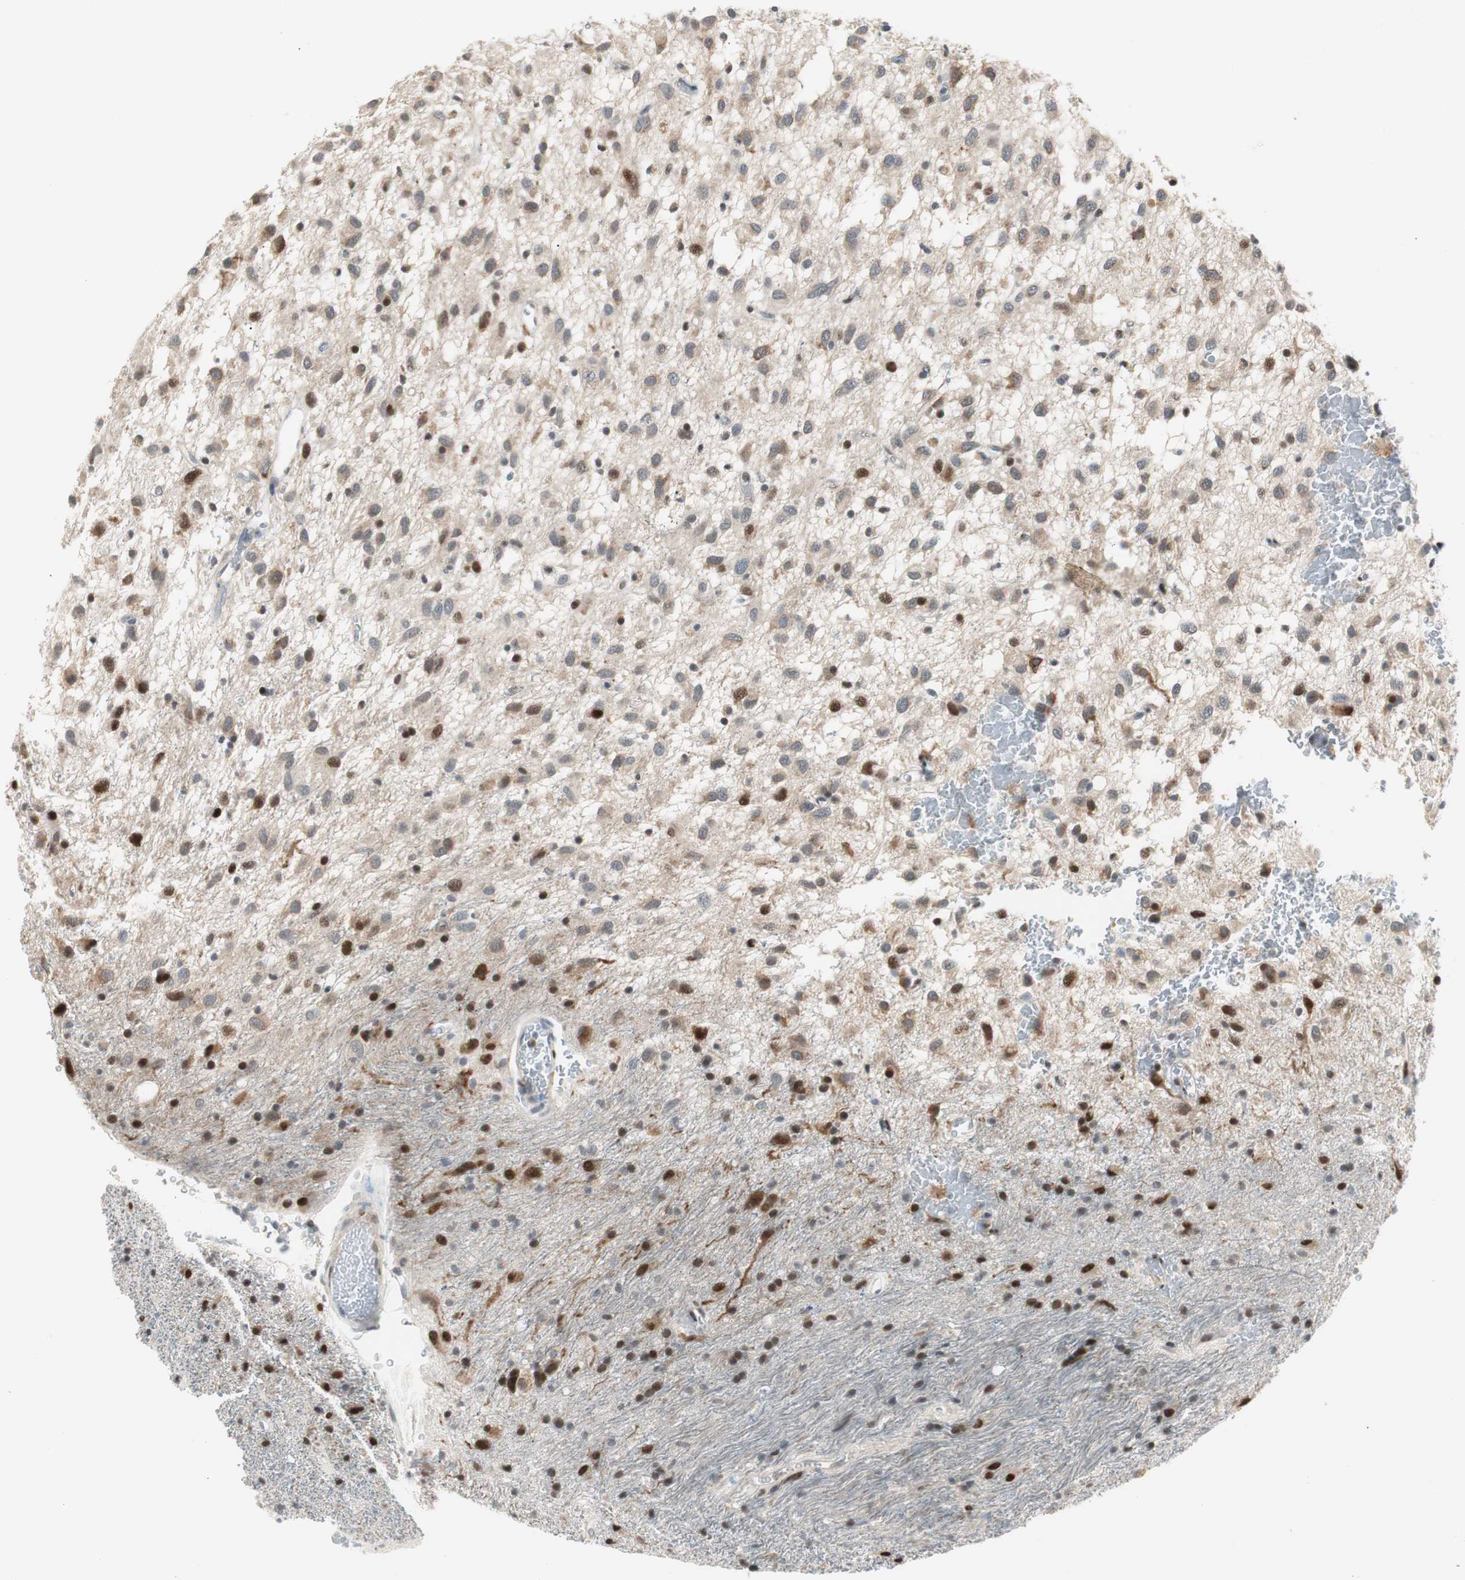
{"staining": {"intensity": "strong", "quantity": "<25%", "location": "nuclear"}, "tissue": "glioma", "cell_type": "Tumor cells", "image_type": "cancer", "snomed": [{"axis": "morphology", "description": "Glioma, malignant, Low grade"}, {"axis": "topography", "description": "Brain"}], "caption": "Malignant glioma (low-grade) was stained to show a protein in brown. There is medium levels of strong nuclear positivity in about <25% of tumor cells.", "gene": "RAD1", "patient": {"sex": "male", "age": 77}}